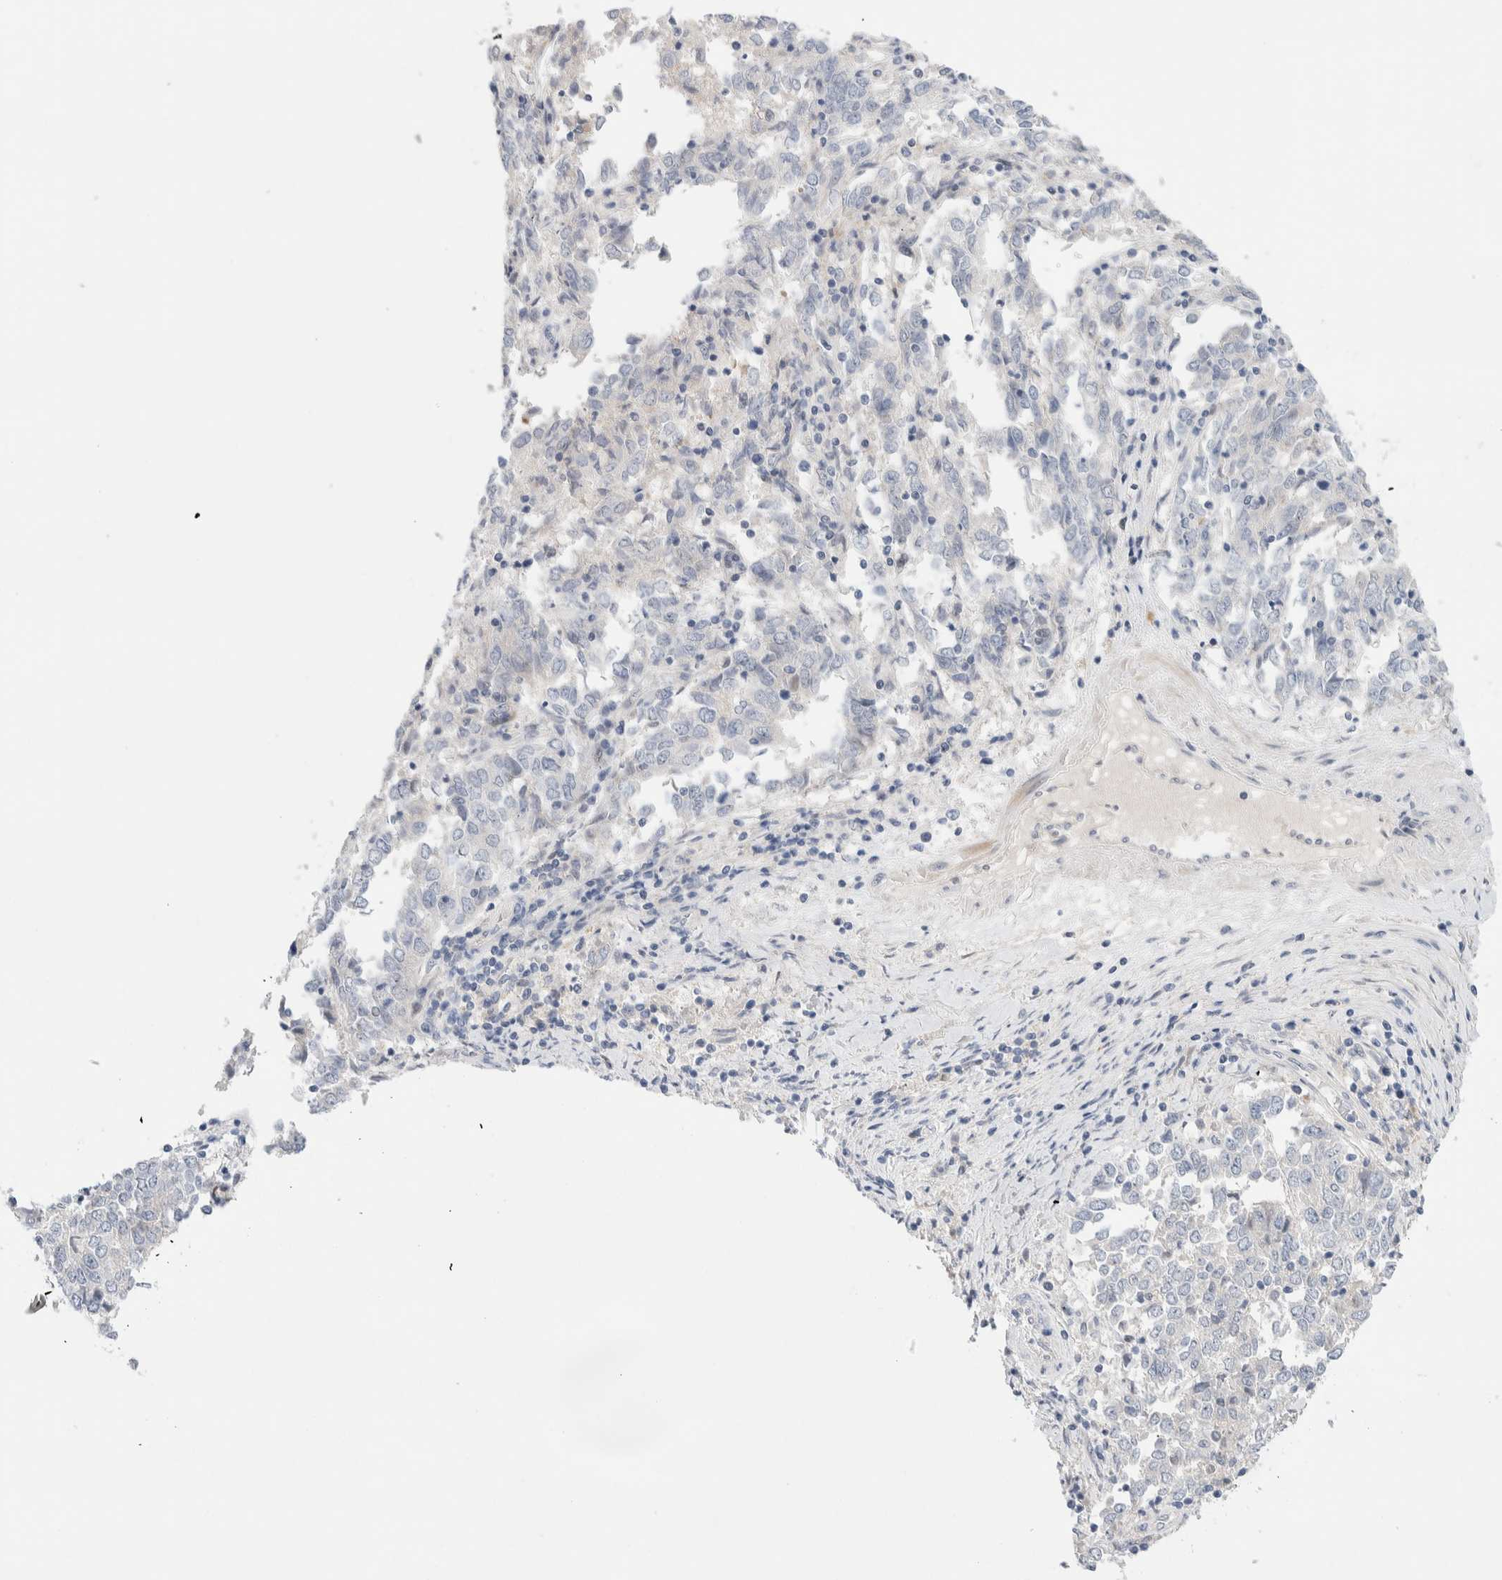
{"staining": {"intensity": "negative", "quantity": "none", "location": "none"}, "tissue": "endometrial cancer", "cell_type": "Tumor cells", "image_type": "cancer", "snomed": [{"axis": "morphology", "description": "Adenocarcinoma, NOS"}, {"axis": "topography", "description": "Endometrium"}], "caption": "IHC micrograph of human adenocarcinoma (endometrial) stained for a protein (brown), which reveals no positivity in tumor cells.", "gene": "DNAJB6", "patient": {"sex": "female", "age": 80}}